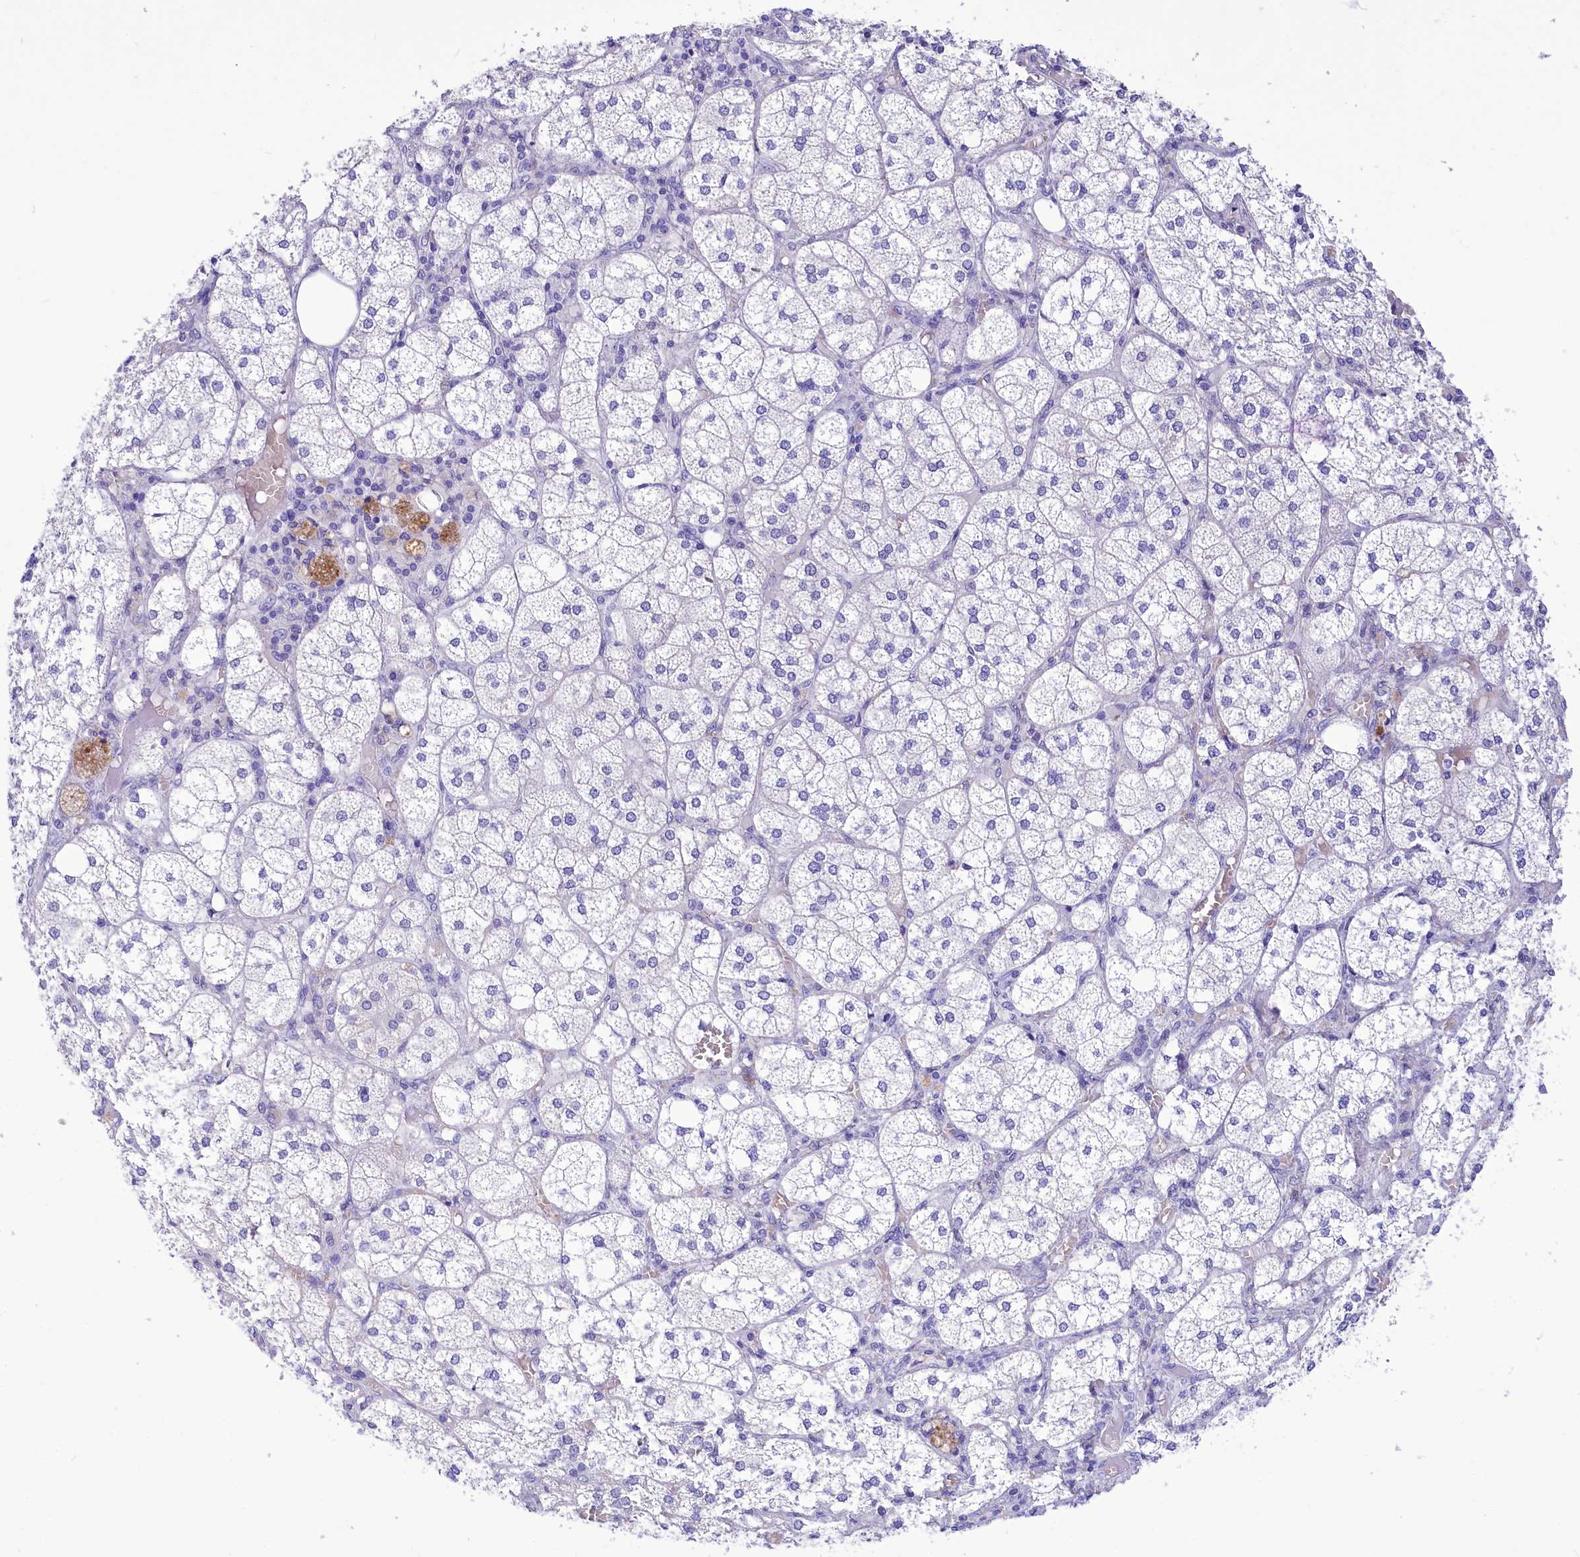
{"staining": {"intensity": "weak", "quantity": "25%-75%", "location": "cytoplasmic/membranous"}, "tissue": "adrenal gland", "cell_type": "Glandular cells", "image_type": "normal", "snomed": [{"axis": "morphology", "description": "Normal tissue, NOS"}, {"axis": "topography", "description": "Adrenal gland"}], "caption": "Protein staining demonstrates weak cytoplasmic/membranous expression in about 25%-75% of glandular cells in normal adrenal gland.", "gene": "TTC36", "patient": {"sex": "female", "age": 61}}